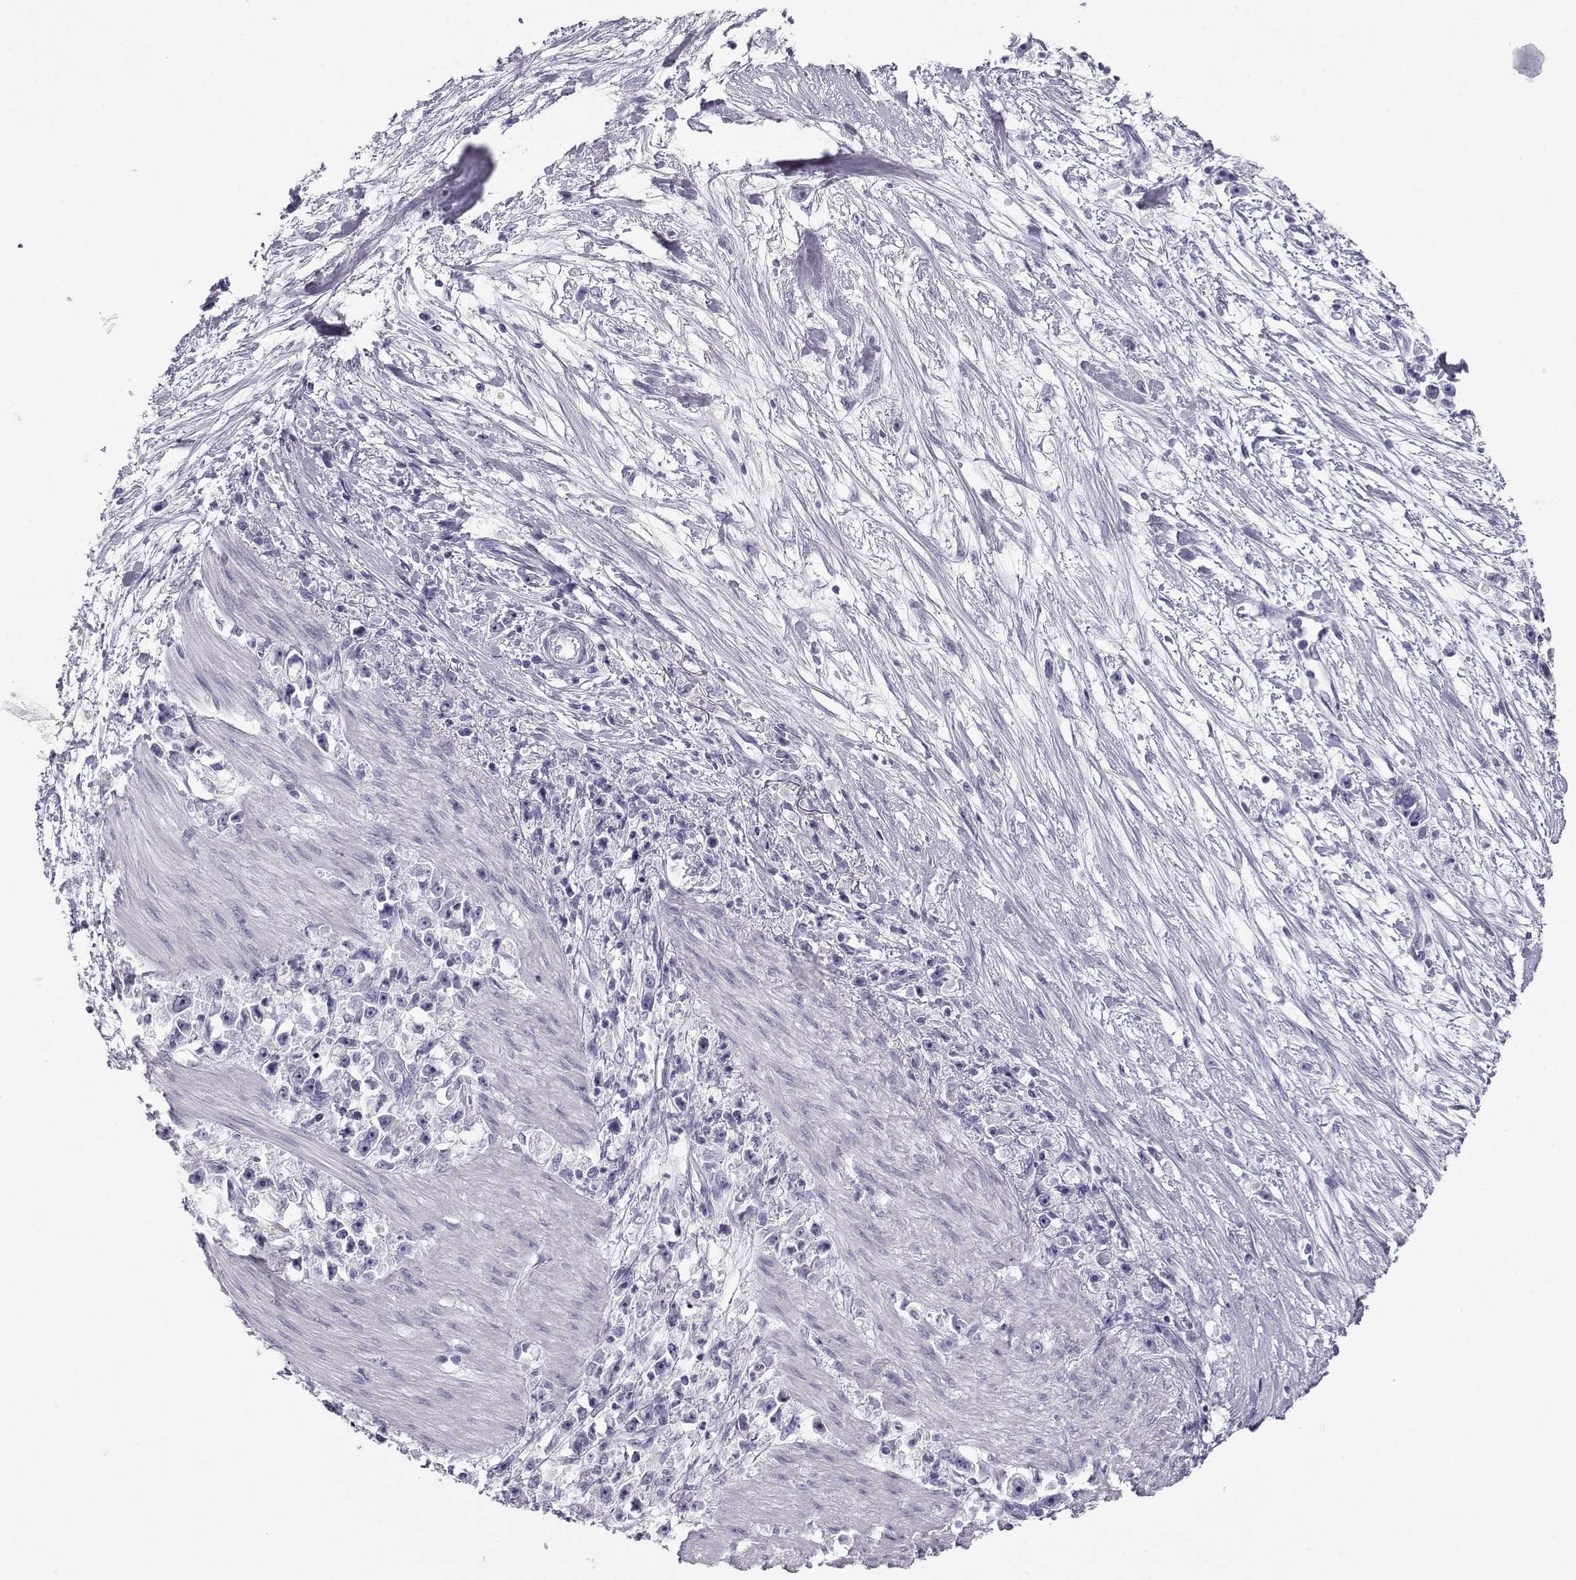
{"staining": {"intensity": "negative", "quantity": "none", "location": "none"}, "tissue": "stomach cancer", "cell_type": "Tumor cells", "image_type": "cancer", "snomed": [{"axis": "morphology", "description": "Adenocarcinoma, NOS"}, {"axis": "topography", "description": "Stomach"}], "caption": "Immunohistochemistry (IHC) photomicrograph of neoplastic tissue: stomach adenocarcinoma stained with DAB reveals no significant protein positivity in tumor cells.", "gene": "RHOXF2", "patient": {"sex": "female", "age": 59}}